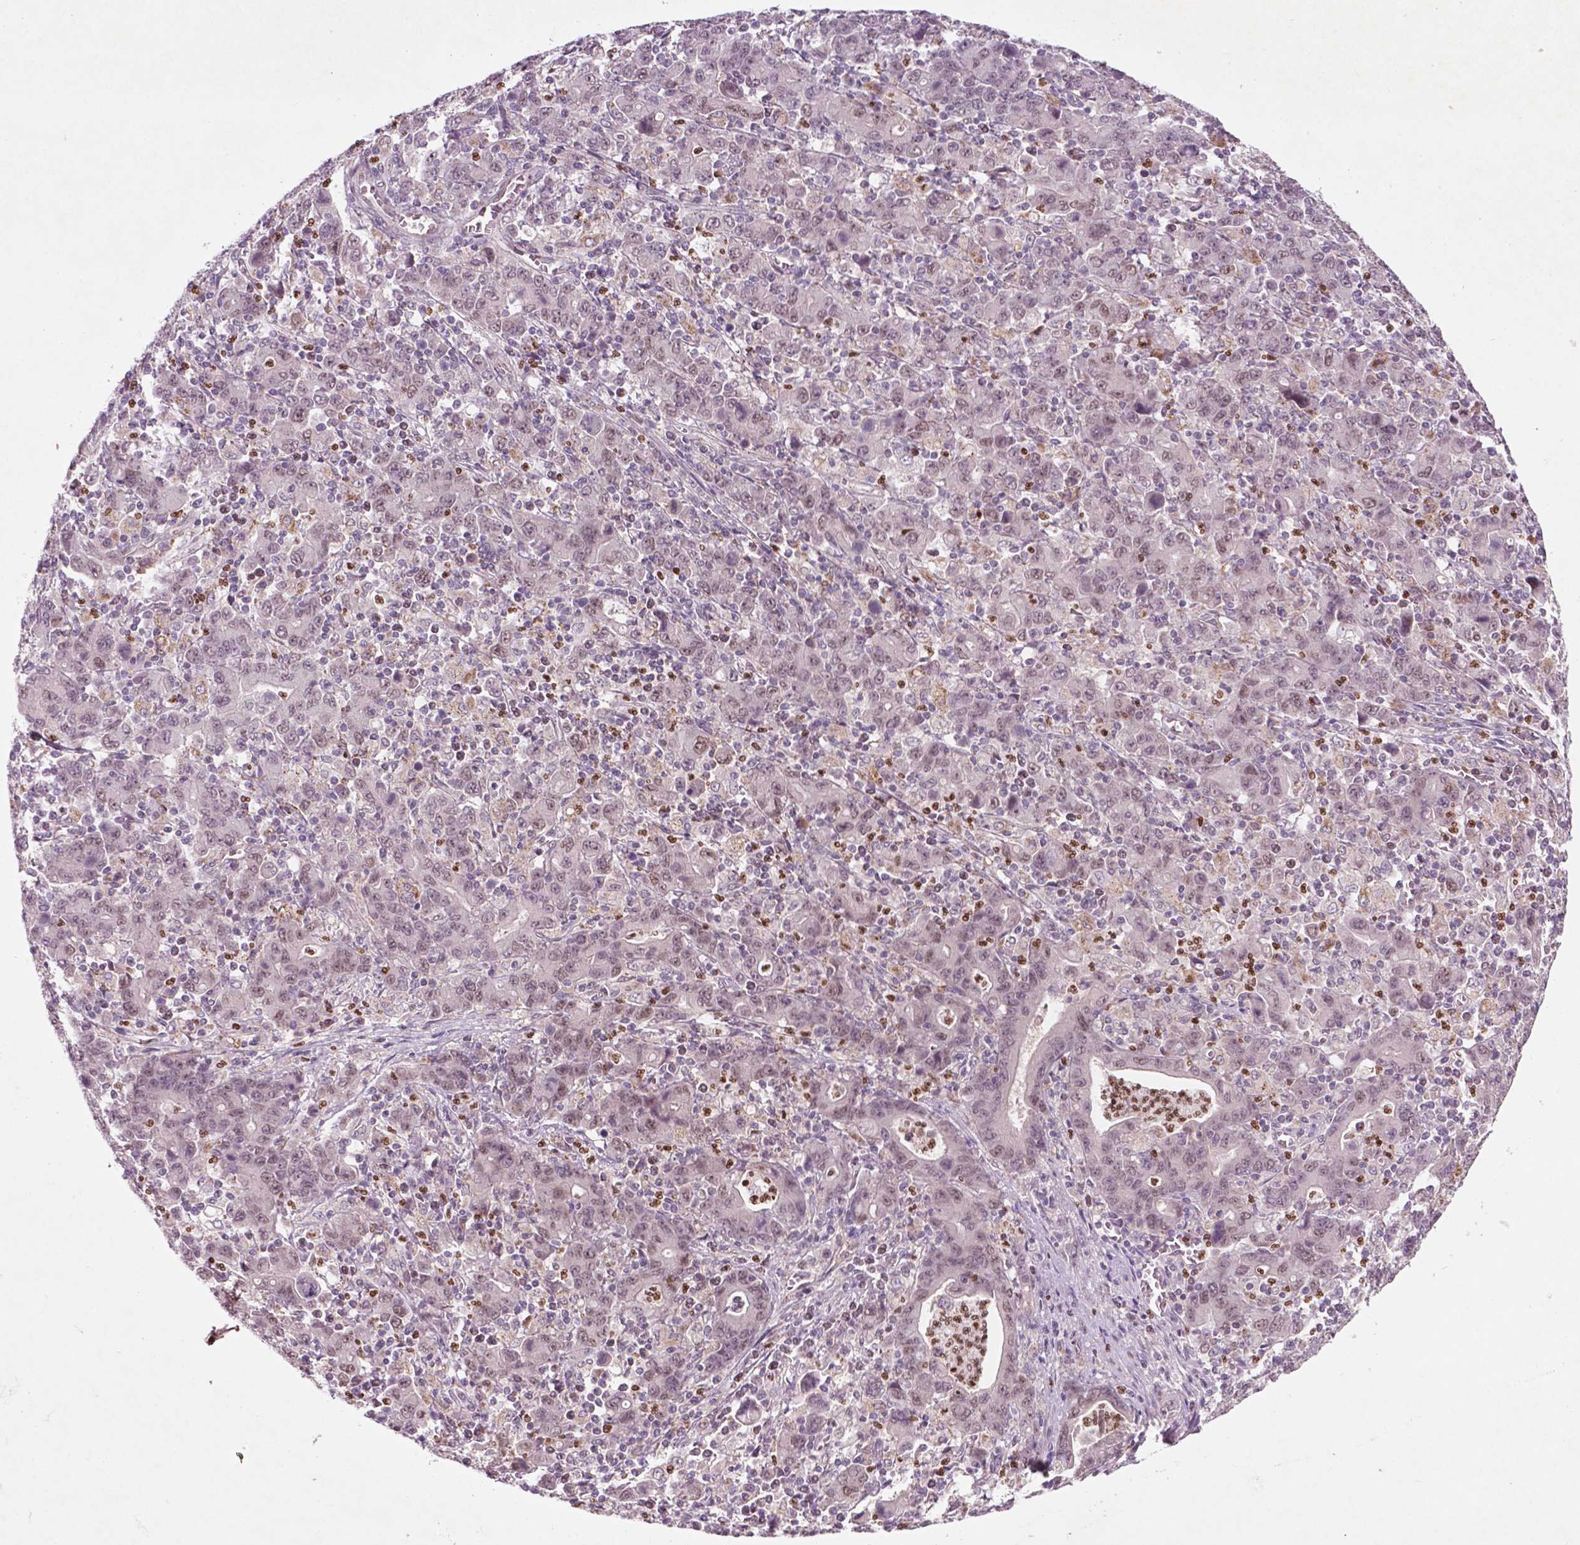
{"staining": {"intensity": "weak", "quantity": ">75%", "location": "nuclear"}, "tissue": "stomach cancer", "cell_type": "Tumor cells", "image_type": "cancer", "snomed": [{"axis": "morphology", "description": "Adenocarcinoma, NOS"}, {"axis": "topography", "description": "Stomach, upper"}], "caption": "High-magnification brightfield microscopy of stomach adenocarcinoma stained with DAB (3,3'-diaminobenzidine) (brown) and counterstained with hematoxylin (blue). tumor cells exhibit weak nuclear staining is seen in about>75% of cells.", "gene": "NFAT5", "patient": {"sex": "male", "age": 69}}